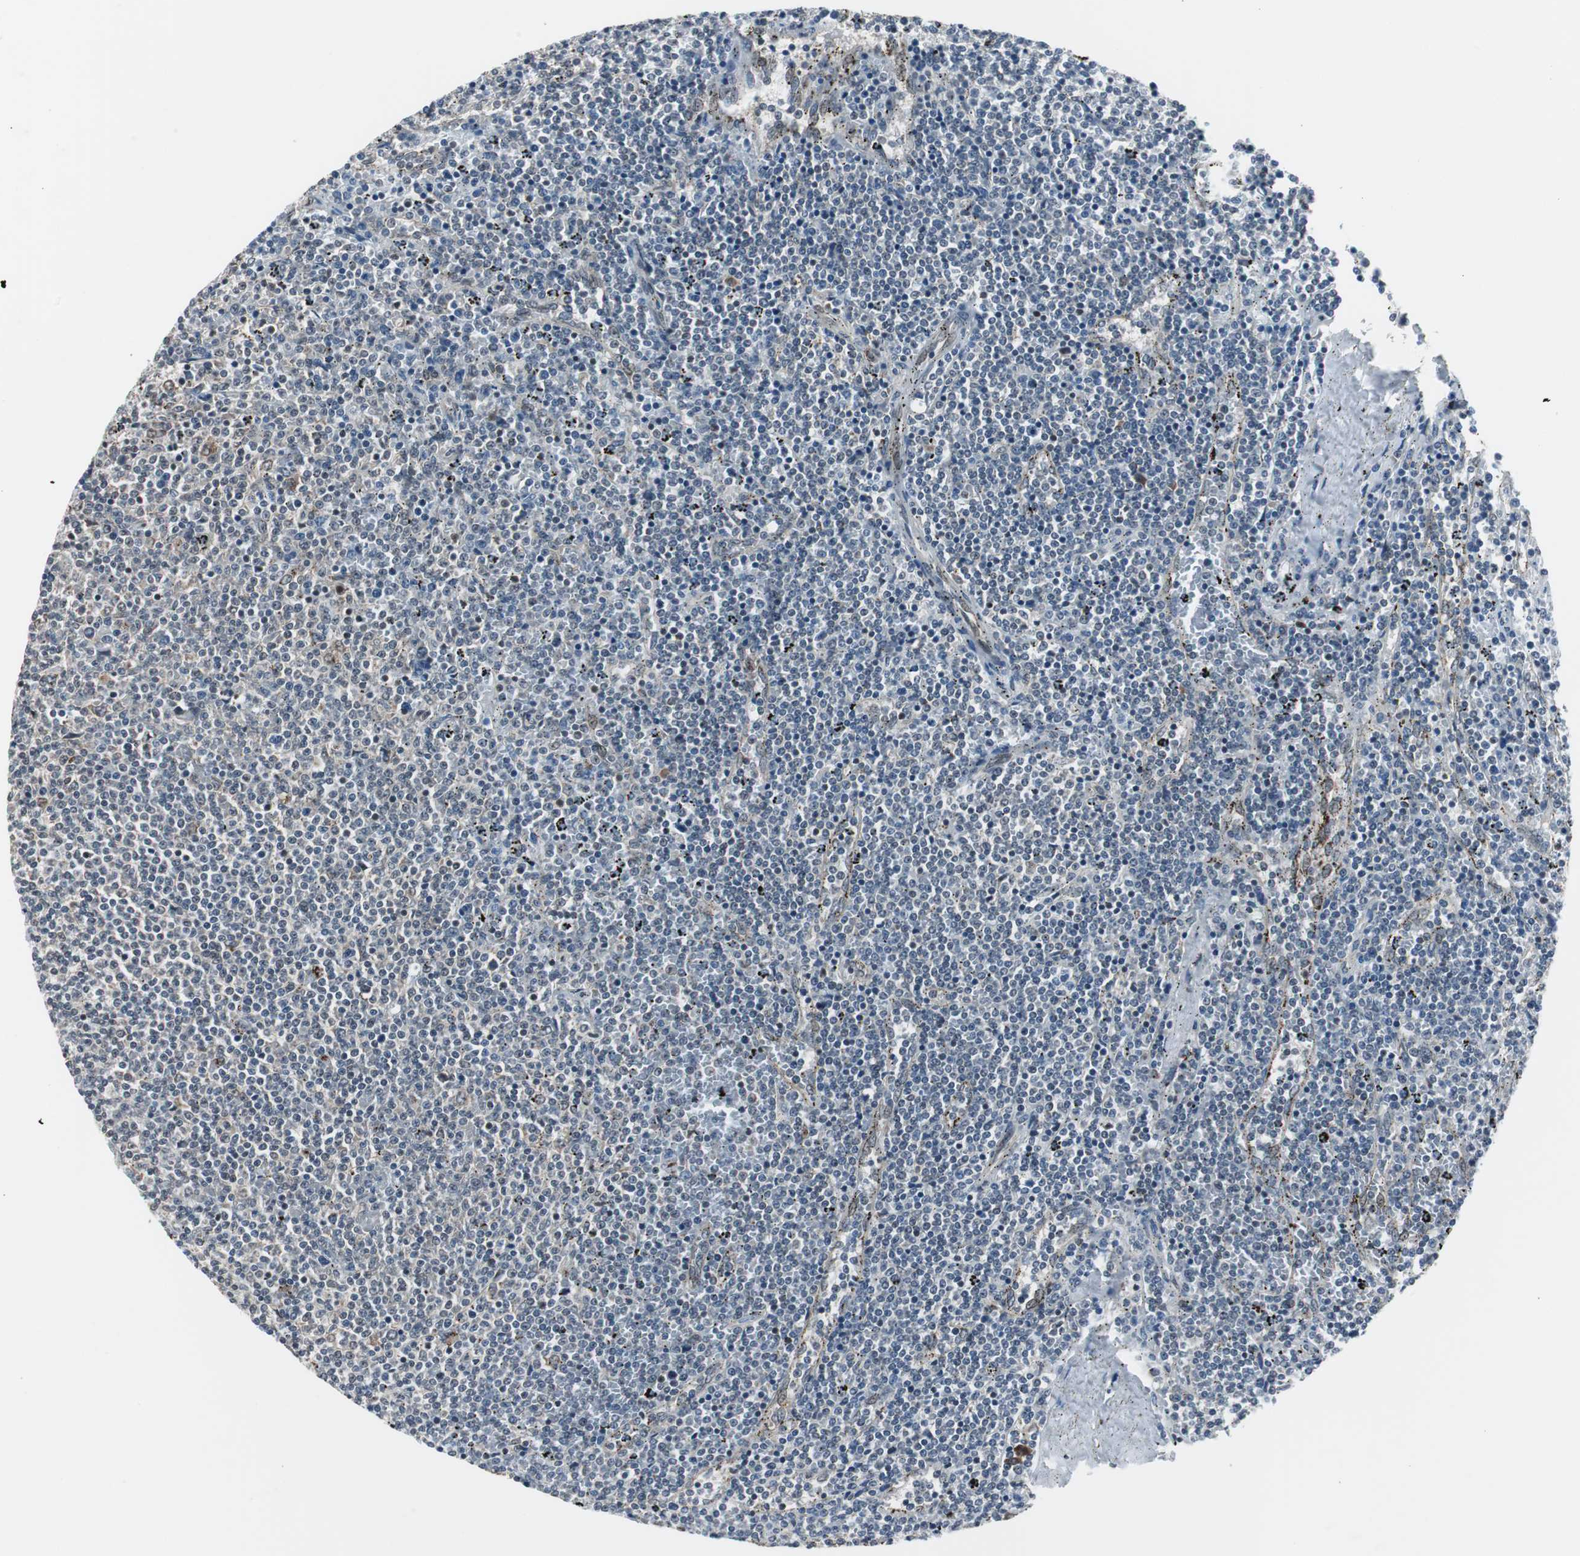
{"staining": {"intensity": "weak", "quantity": "<25%", "location": "cytoplasmic/membranous"}, "tissue": "lymphoma", "cell_type": "Tumor cells", "image_type": "cancer", "snomed": [{"axis": "morphology", "description": "Malignant lymphoma, non-Hodgkin's type, Low grade"}, {"axis": "topography", "description": "Spleen"}], "caption": "There is no significant positivity in tumor cells of low-grade malignant lymphoma, non-Hodgkin's type.", "gene": "BOLA1", "patient": {"sex": "female", "age": 50}}